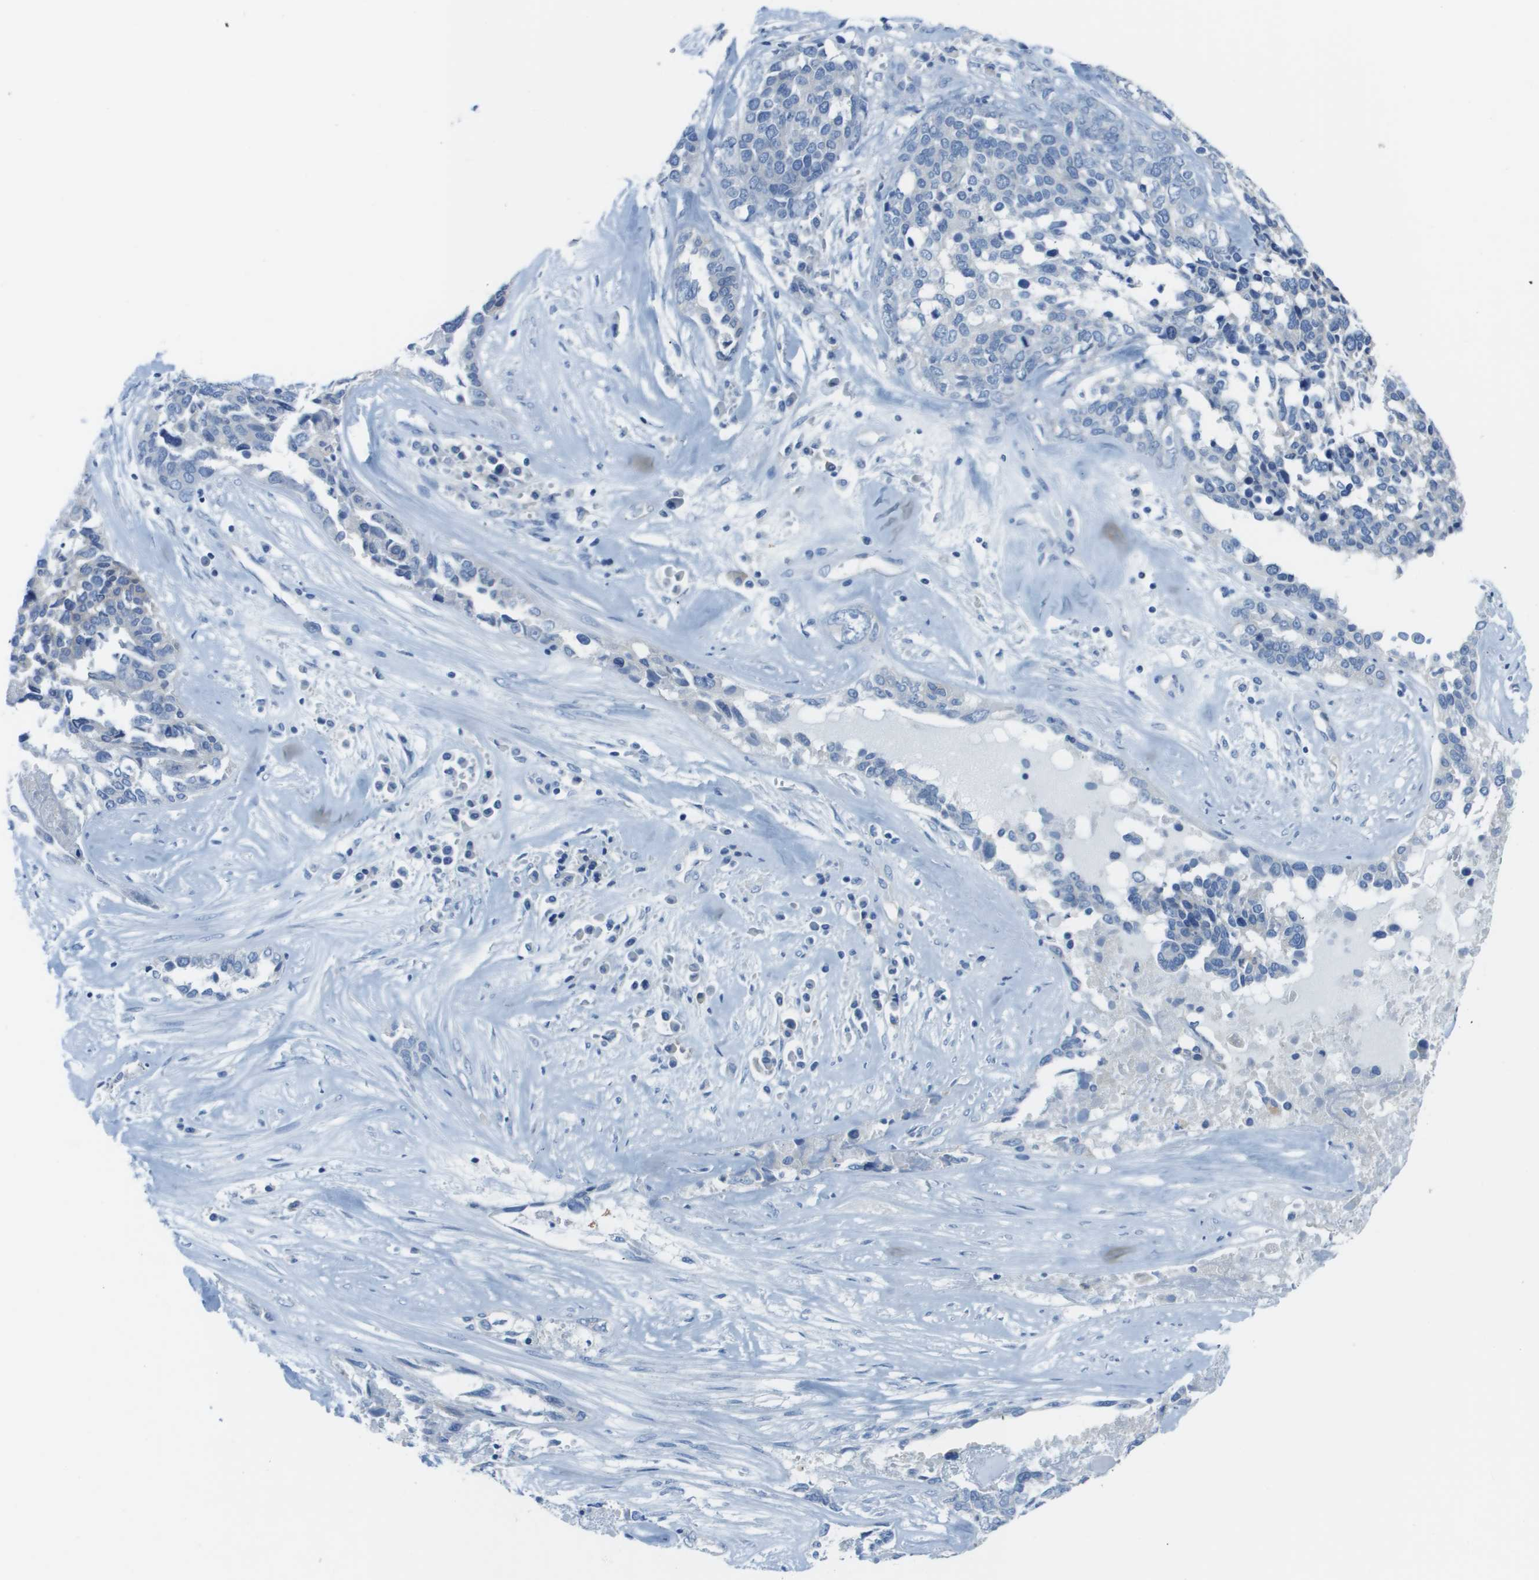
{"staining": {"intensity": "negative", "quantity": "none", "location": "none"}, "tissue": "ovarian cancer", "cell_type": "Tumor cells", "image_type": "cancer", "snomed": [{"axis": "morphology", "description": "Cystadenocarcinoma, serous, NOS"}, {"axis": "topography", "description": "Ovary"}], "caption": "An immunohistochemistry (IHC) micrograph of serous cystadenocarcinoma (ovarian) is shown. There is no staining in tumor cells of serous cystadenocarcinoma (ovarian).", "gene": "CD46", "patient": {"sex": "female", "age": 44}}